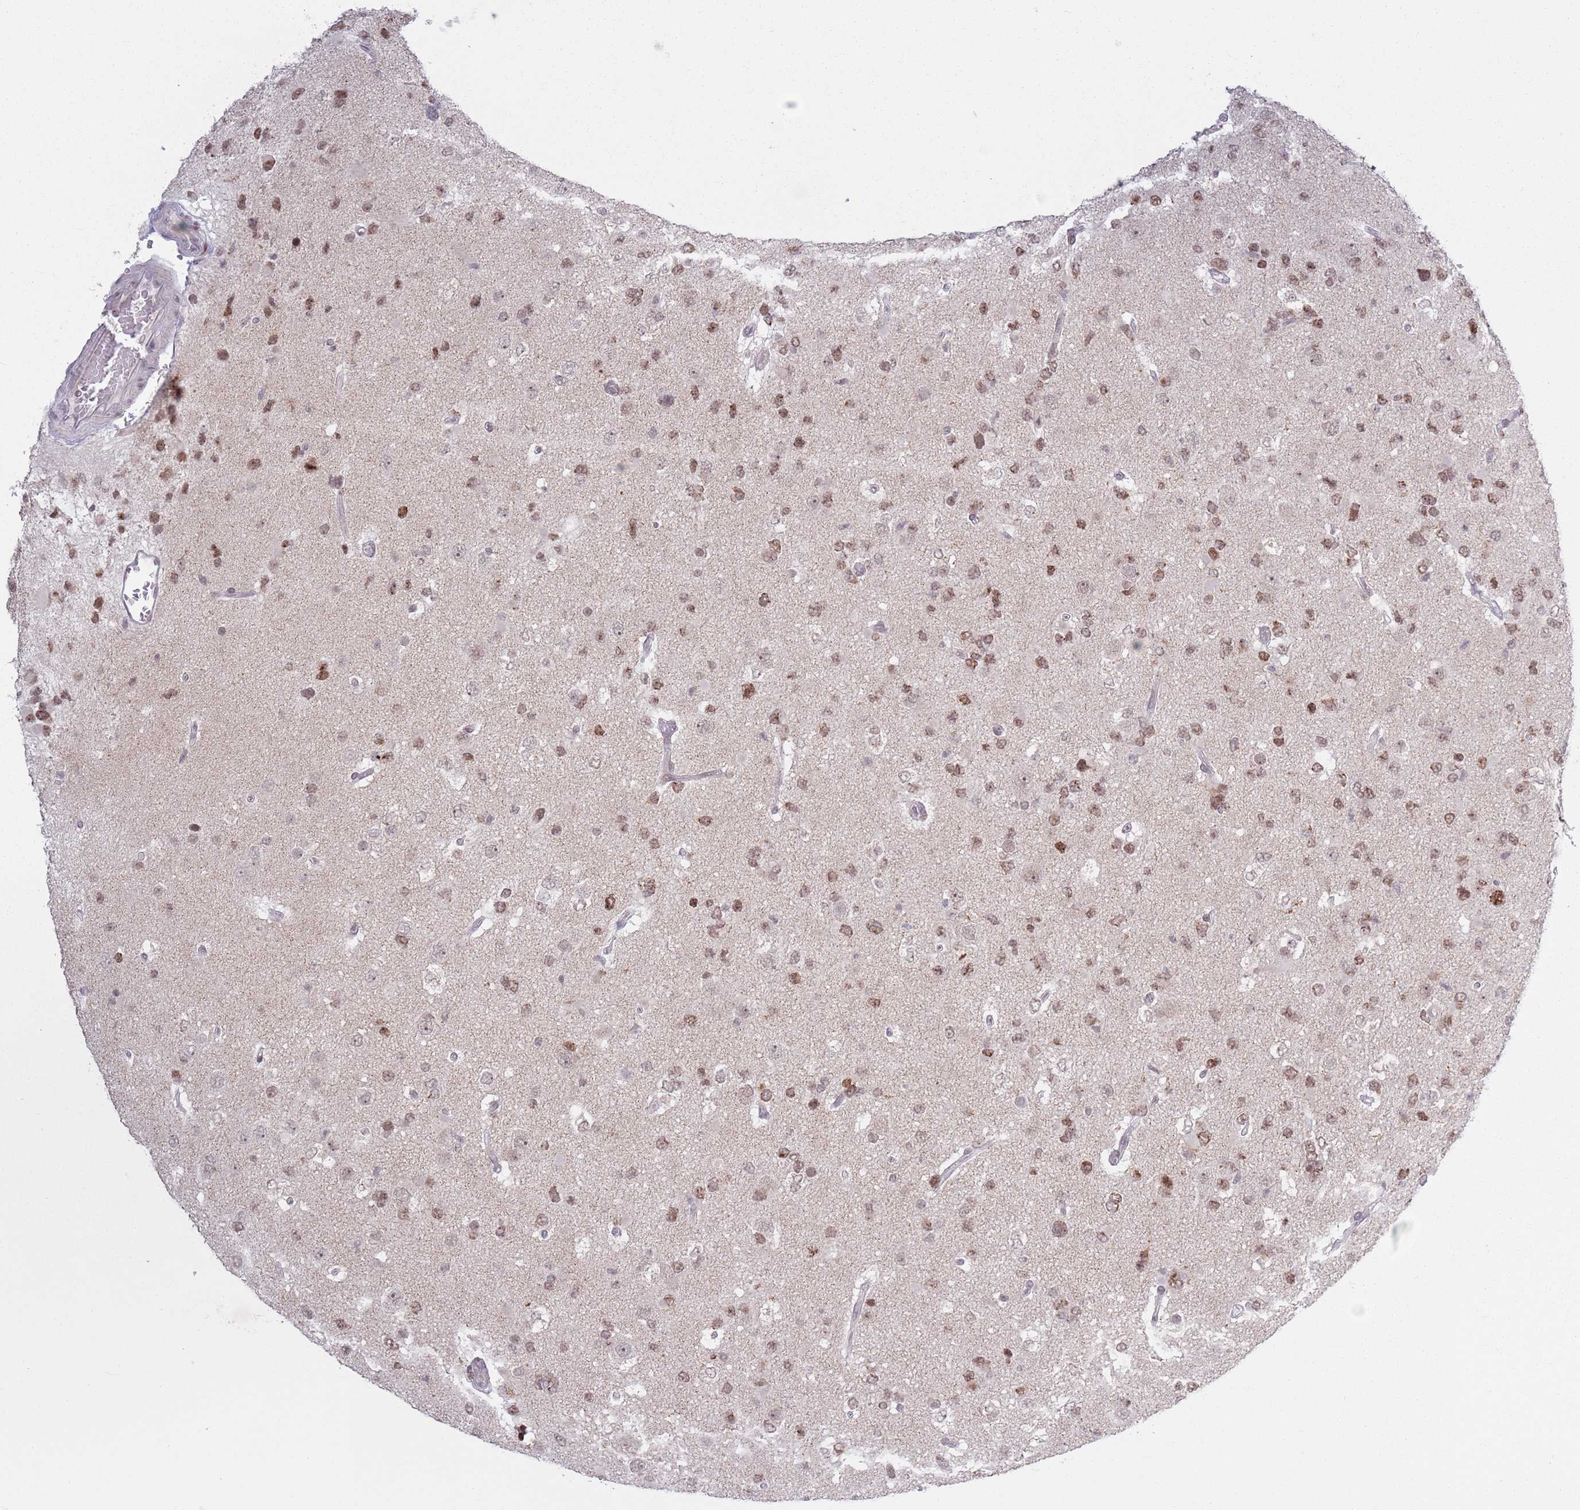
{"staining": {"intensity": "moderate", "quantity": ">75%", "location": "nuclear"}, "tissue": "glioma", "cell_type": "Tumor cells", "image_type": "cancer", "snomed": [{"axis": "morphology", "description": "Glioma, malignant, High grade"}, {"axis": "topography", "description": "Brain"}], "caption": "The immunohistochemical stain shows moderate nuclear positivity in tumor cells of malignant high-grade glioma tissue. (Stains: DAB (3,3'-diaminobenzidine) in brown, nuclei in blue, Microscopy: brightfield microscopy at high magnification).", "gene": "MRPL34", "patient": {"sex": "male", "age": 53}}